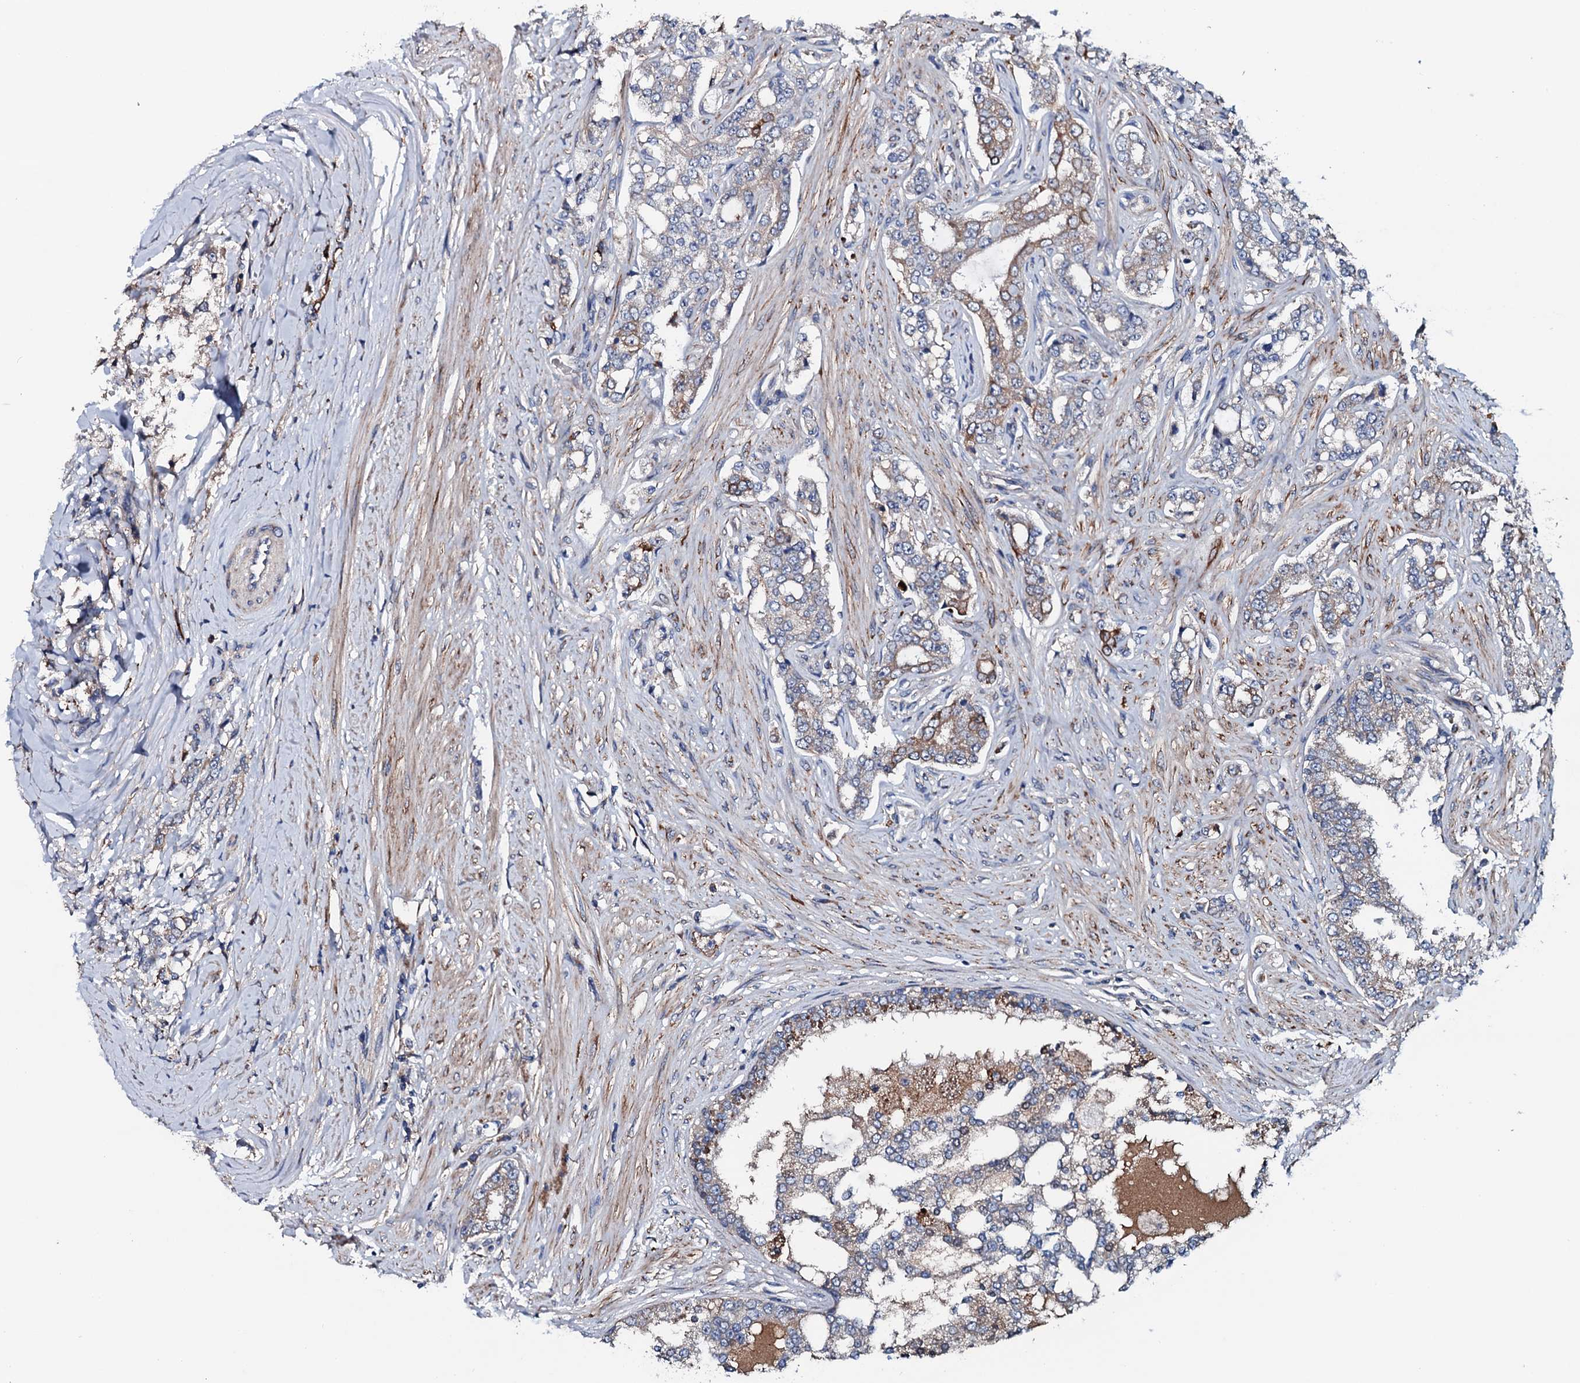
{"staining": {"intensity": "weak", "quantity": "25%-75%", "location": "cytoplasmic/membranous"}, "tissue": "prostate cancer", "cell_type": "Tumor cells", "image_type": "cancer", "snomed": [{"axis": "morphology", "description": "Adenocarcinoma, High grade"}, {"axis": "topography", "description": "Prostate"}], "caption": "The micrograph displays immunohistochemical staining of adenocarcinoma (high-grade) (prostate). There is weak cytoplasmic/membranous staining is present in about 25%-75% of tumor cells. (DAB IHC, brown staining for protein, blue staining for nuclei).", "gene": "NEK1", "patient": {"sex": "male", "age": 64}}